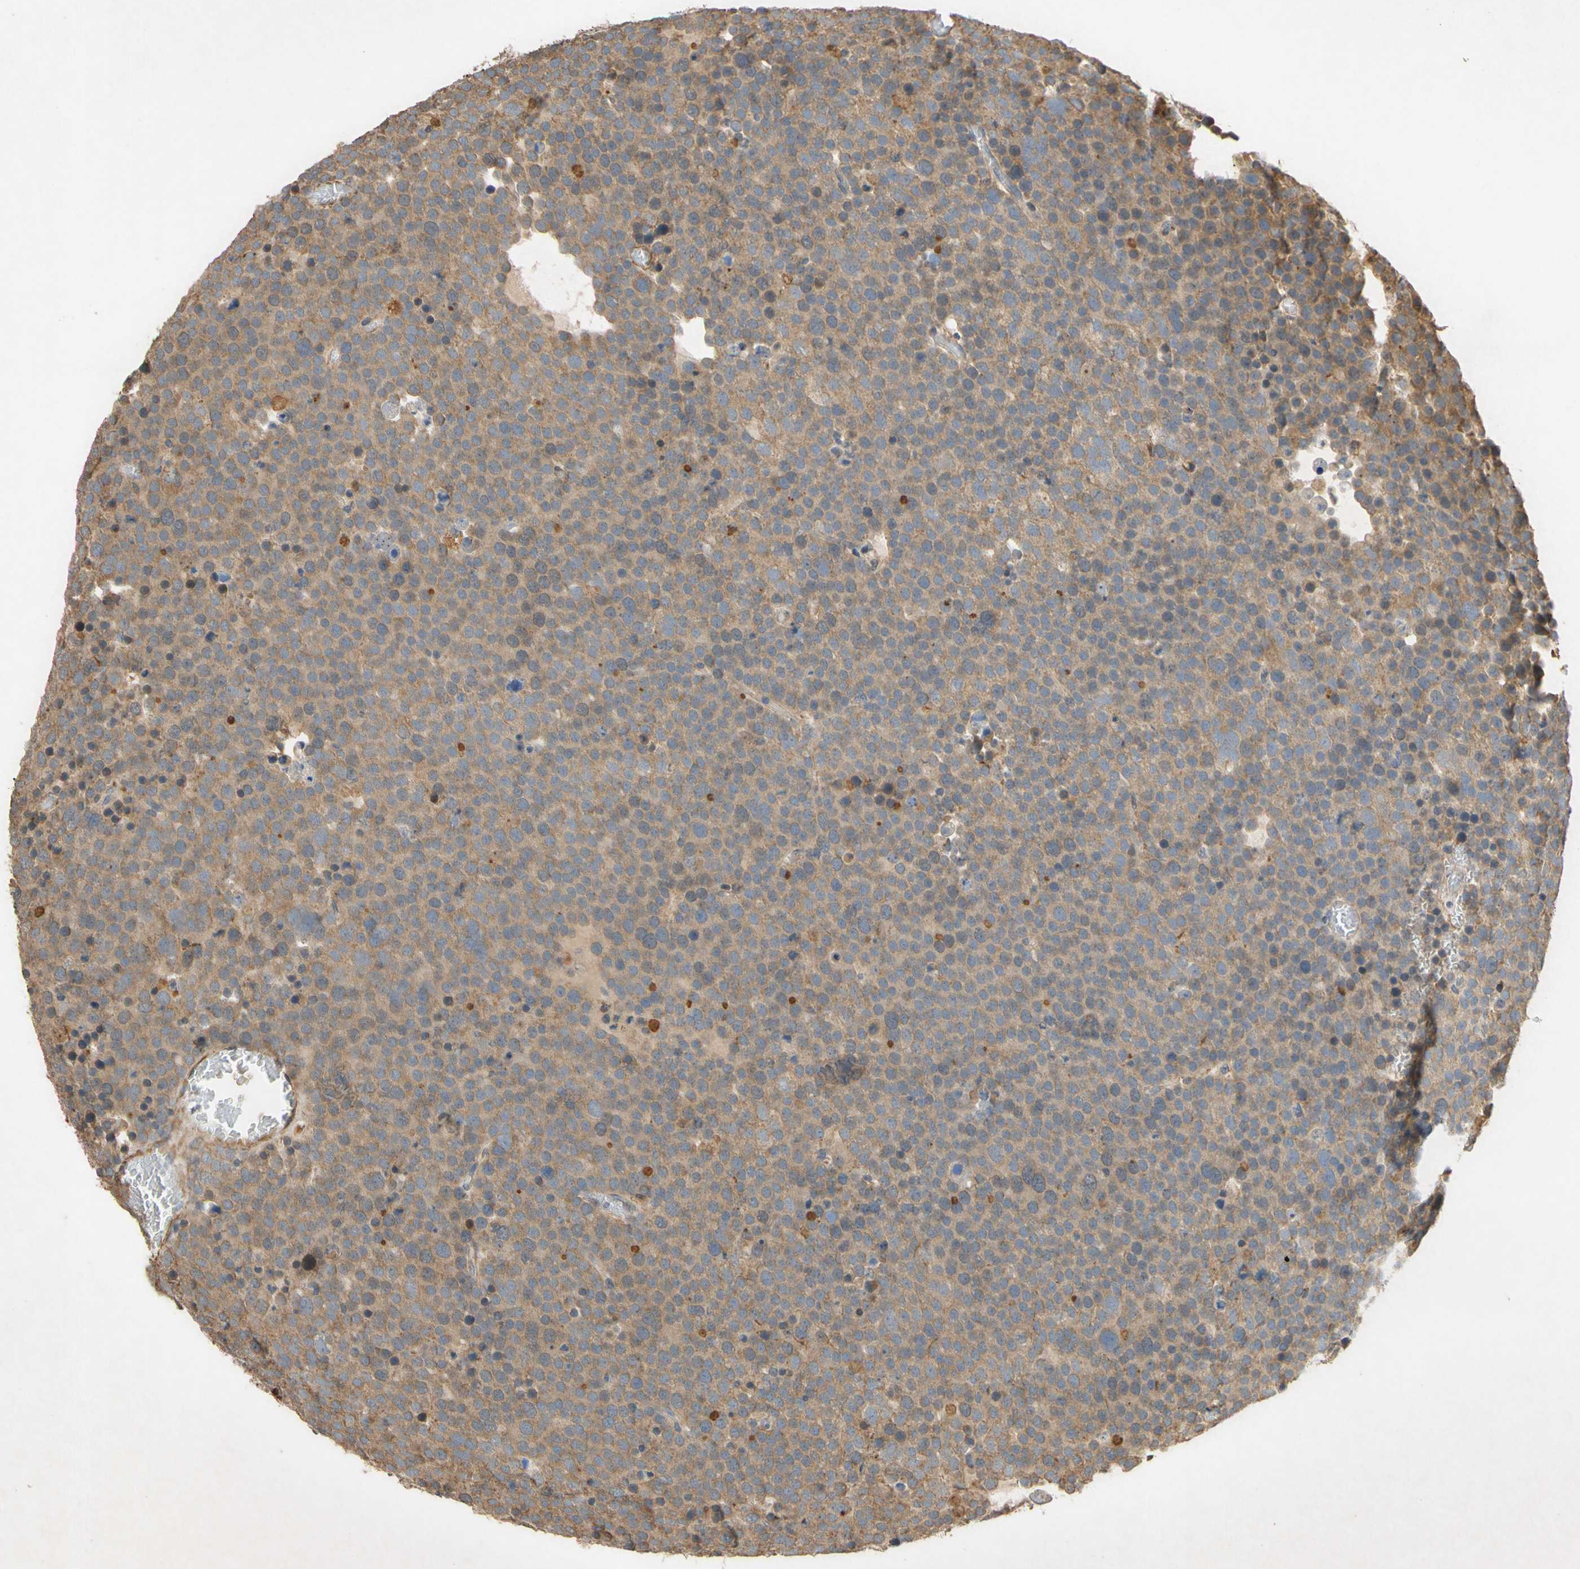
{"staining": {"intensity": "moderate", "quantity": ">75%", "location": "cytoplasmic/membranous"}, "tissue": "testis cancer", "cell_type": "Tumor cells", "image_type": "cancer", "snomed": [{"axis": "morphology", "description": "Seminoma, NOS"}, {"axis": "topography", "description": "Testis"}], "caption": "Testis seminoma stained with DAB immunohistochemistry (IHC) reveals medium levels of moderate cytoplasmic/membranous staining in approximately >75% of tumor cells.", "gene": "PARD6A", "patient": {"sex": "male", "age": 71}}